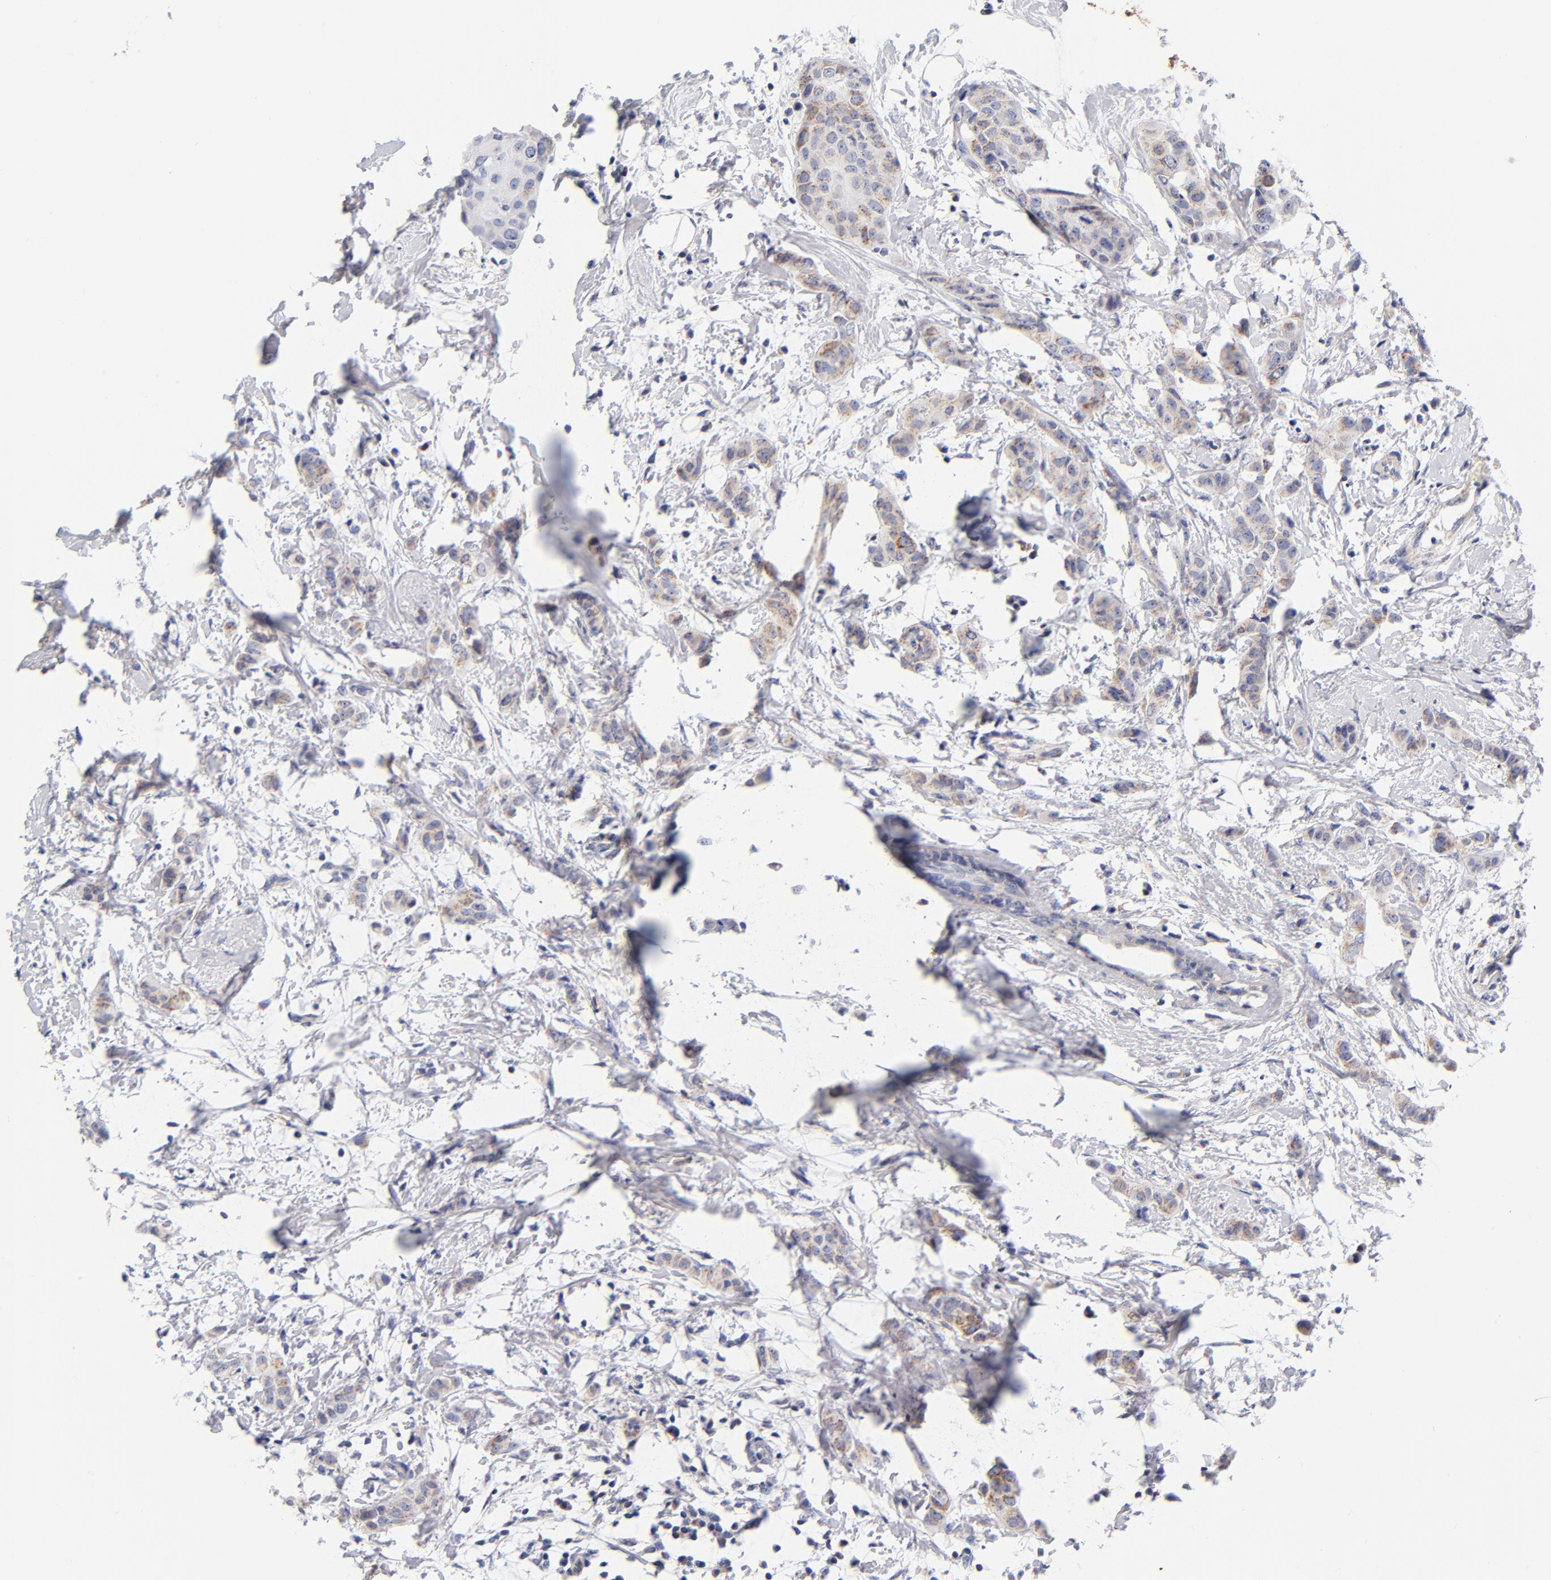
{"staining": {"intensity": "weak", "quantity": ">75%", "location": "cytoplasmic/membranous"}, "tissue": "breast cancer", "cell_type": "Tumor cells", "image_type": "cancer", "snomed": [{"axis": "morphology", "description": "Duct carcinoma"}, {"axis": "topography", "description": "Breast"}], "caption": "This is an image of immunohistochemistry (IHC) staining of breast cancer, which shows weak expression in the cytoplasmic/membranous of tumor cells.", "gene": "ECHS1", "patient": {"sex": "female", "age": 40}}